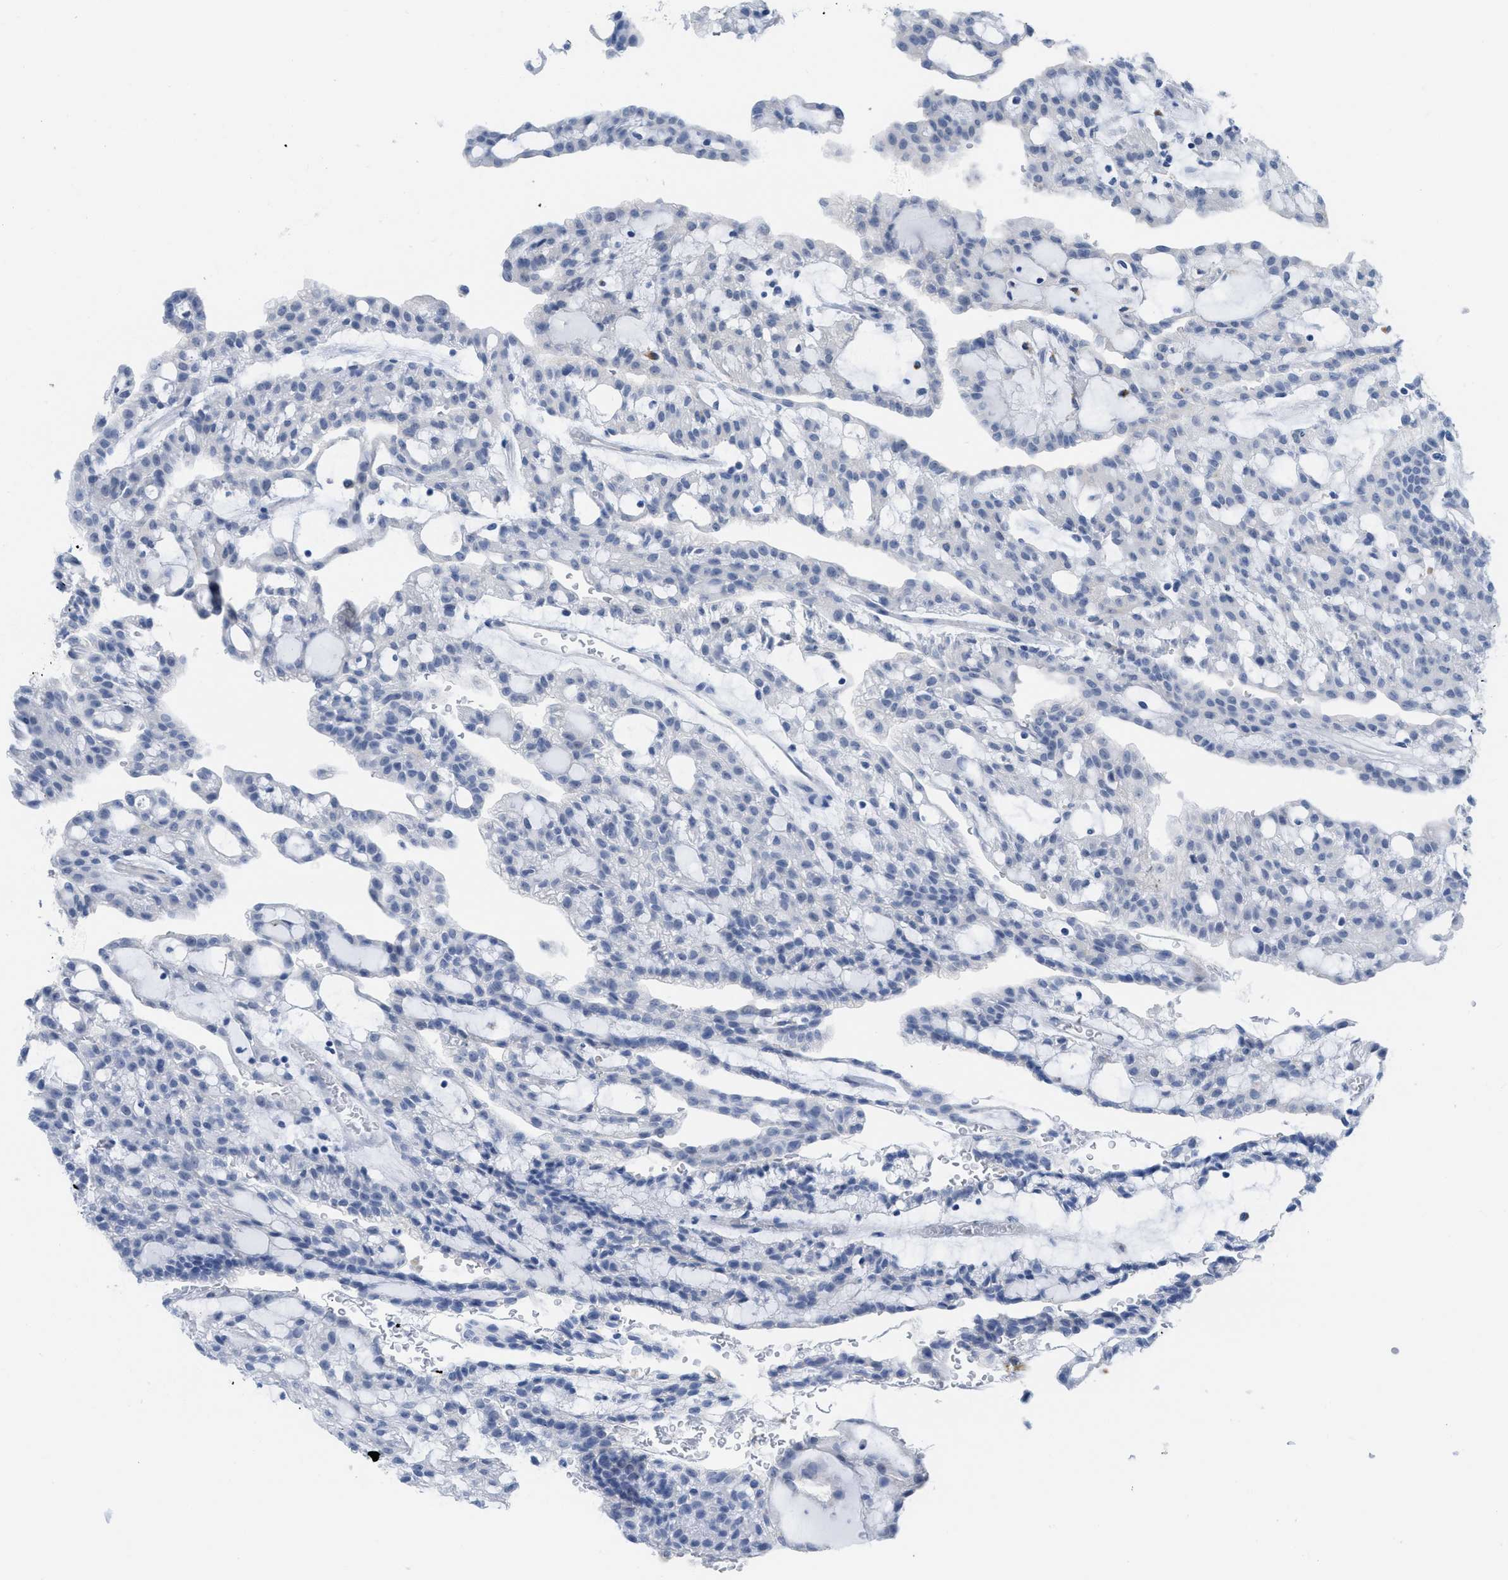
{"staining": {"intensity": "negative", "quantity": "none", "location": "none"}, "tissue": "renal cancer", "cell_type": "Tumor cells", "image_type": "cancer", "snomed": [{"axis": "morphology", "description": "Adenocarcinoma, NOS"}, {"axis": "topography", "description": "Kidney"}], "caption": "Tumor cells are negative for protein expression in human renal adenocarcinoma. (Brightfield microscopy of DAB (3,3'-diaminobenzidine) IHC at high magnification).", "gene": "WDR4", "patient": {"sex": "male", "age": 63}}